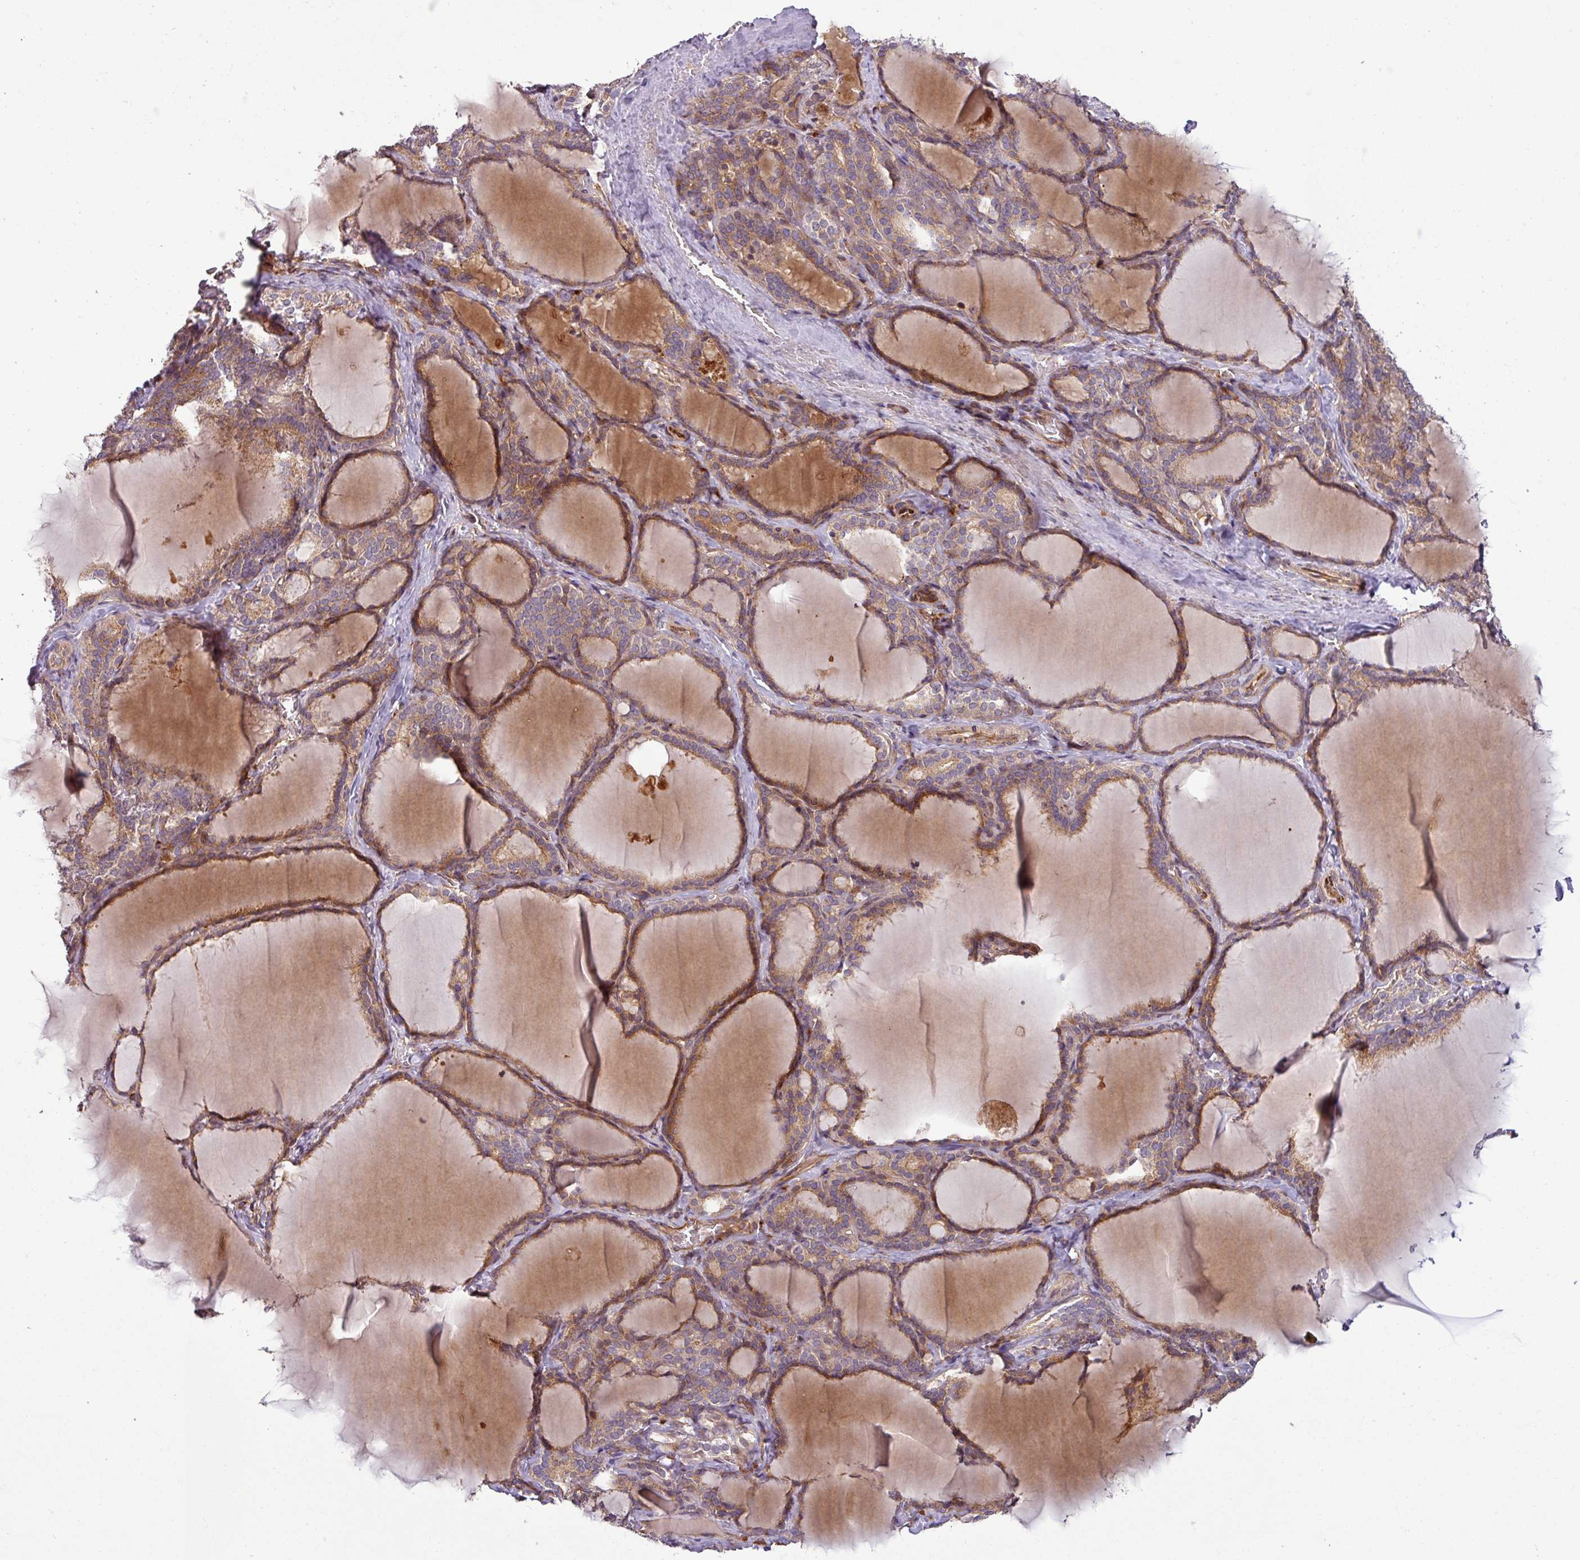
{"staining": {"intensity": "strong", "quantity": ">75%", "location": "cytoplasmic/membranous"}, "tissue": "thyroid gland", "cell_type": "Glandular cells", "image_type": "normal", "snomed": [{"axis": "morphology", "description": "Normal tissue, NOS"}, {"axis": "topography", "description": "Thyroid gland"}], "caption": "Brown immunohistochemical staining in benign thyroid gland demonstrates strong cytoplasmic/membranous positivity in about >75% of glandular cells.", "gene": "ART1", "patient": {"sex": "female", "age": 31}}